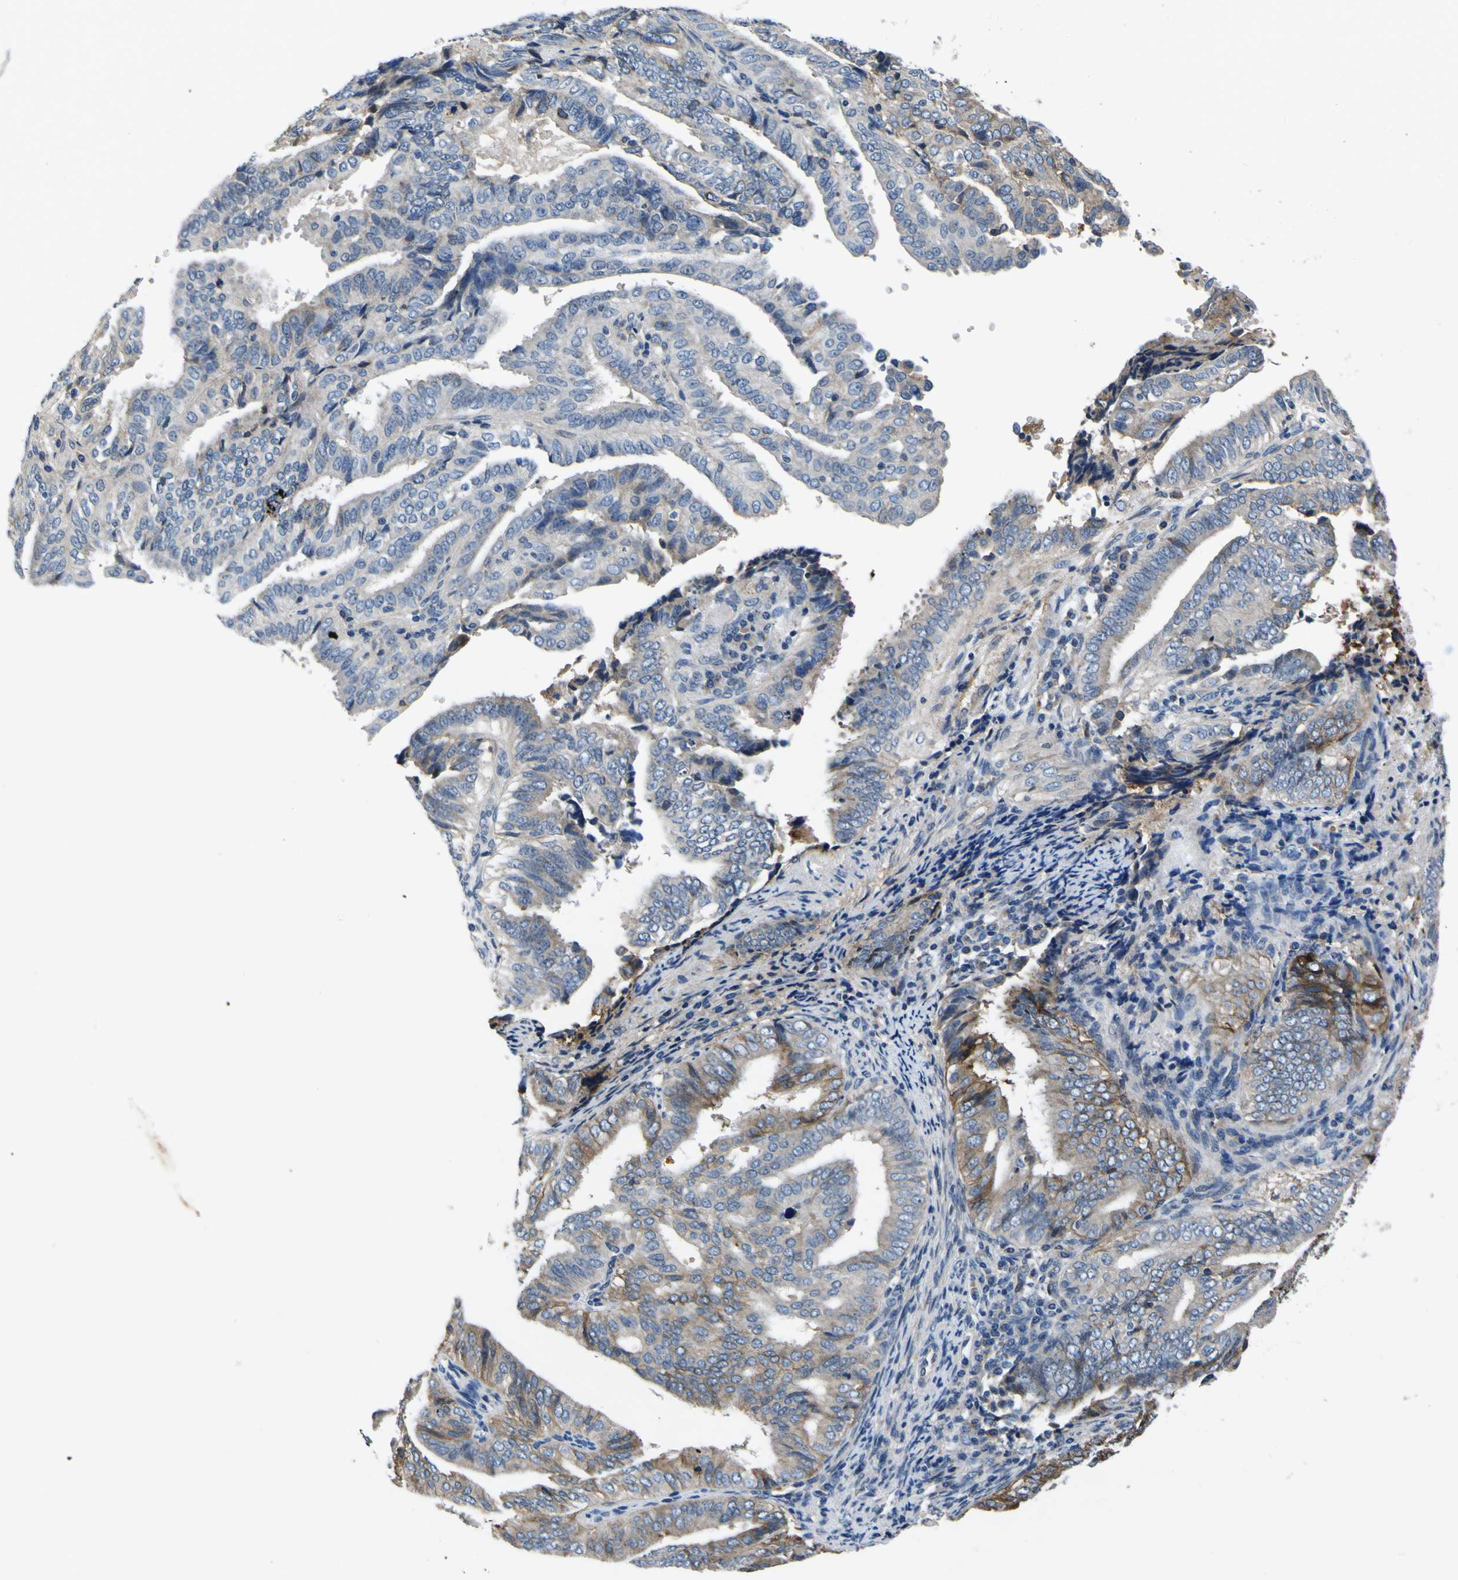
{"staining": {"intensity": "weak", "quantity": "<25%", "location": "cytoplasmic/membranous"}, "tissue": "endometrial cancer", "cell_type": "Tumor cells", "image_type": "cancer", "snomed": [{"axis": "morphology", "description": "Adenocarcinoma, NOS"}, {"axis": "topography", "description": "Endometrium"}], "caption": "Image shows no protein staining in tumor cells of endometrial adenocarcinoma tissue.", "gene": "EPHB4", "patient": {"sex": "female", "age": 58}}